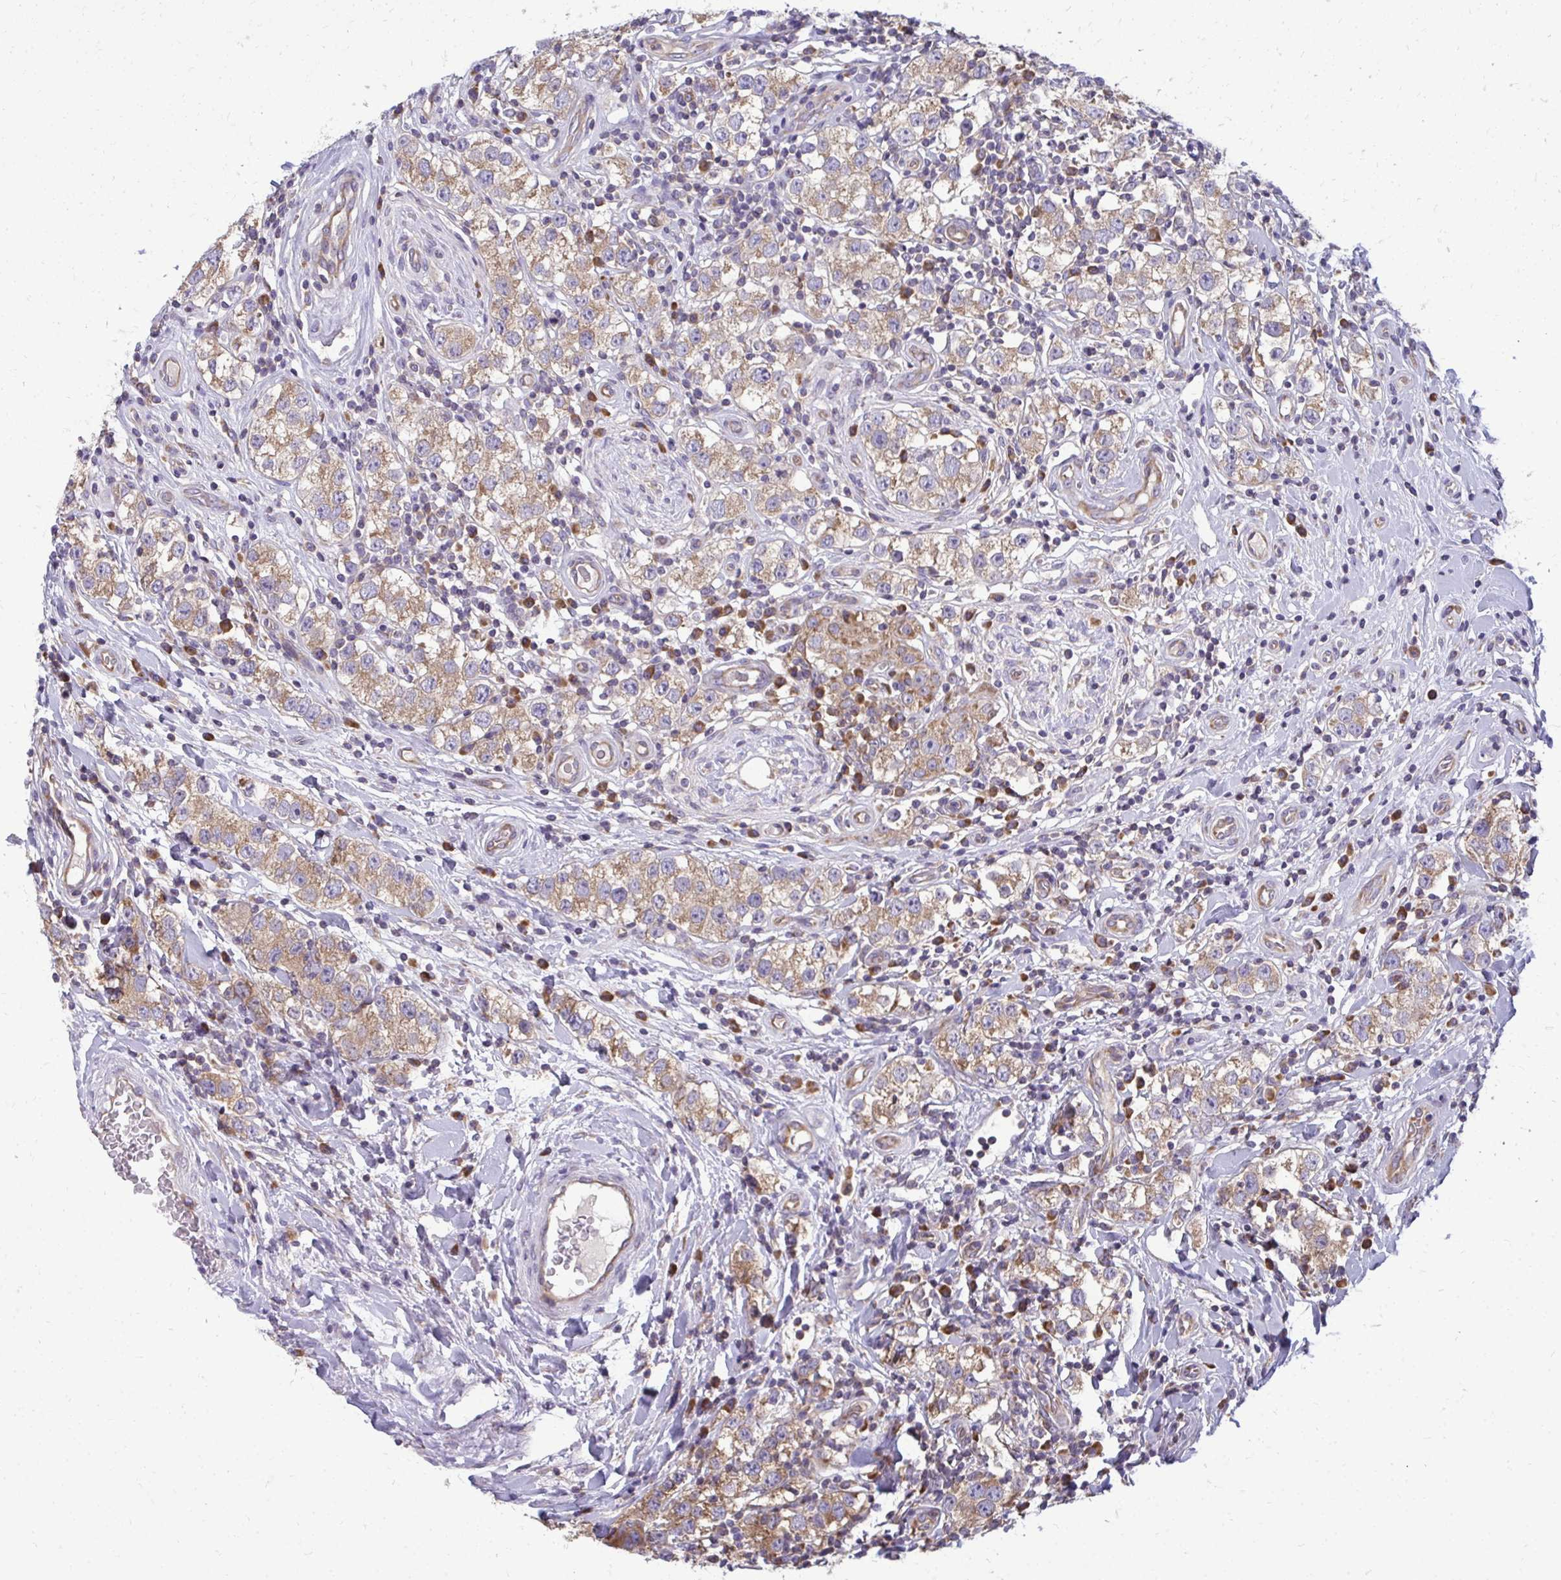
{"staining": {"intensity": "moderate", "quantity": ">75%", "location": "cytoplasmic/membranous"}, "tissue": "testis cancer", "cell_type": "Tumor cells", "image_type": "cancer", "snomed": [{"axis": "morphology", "description": "Seminoma, NOS"}, {"axis": "topography", "description": "Testis"}], "caption": "The image reveals staining of seminoma (testis), revealing moderate cytoplasmic/membranous protein expression (brown color) within tumor cells.", "gene": "RPLP2", "patient": {"sex": "male", "age": 34}}